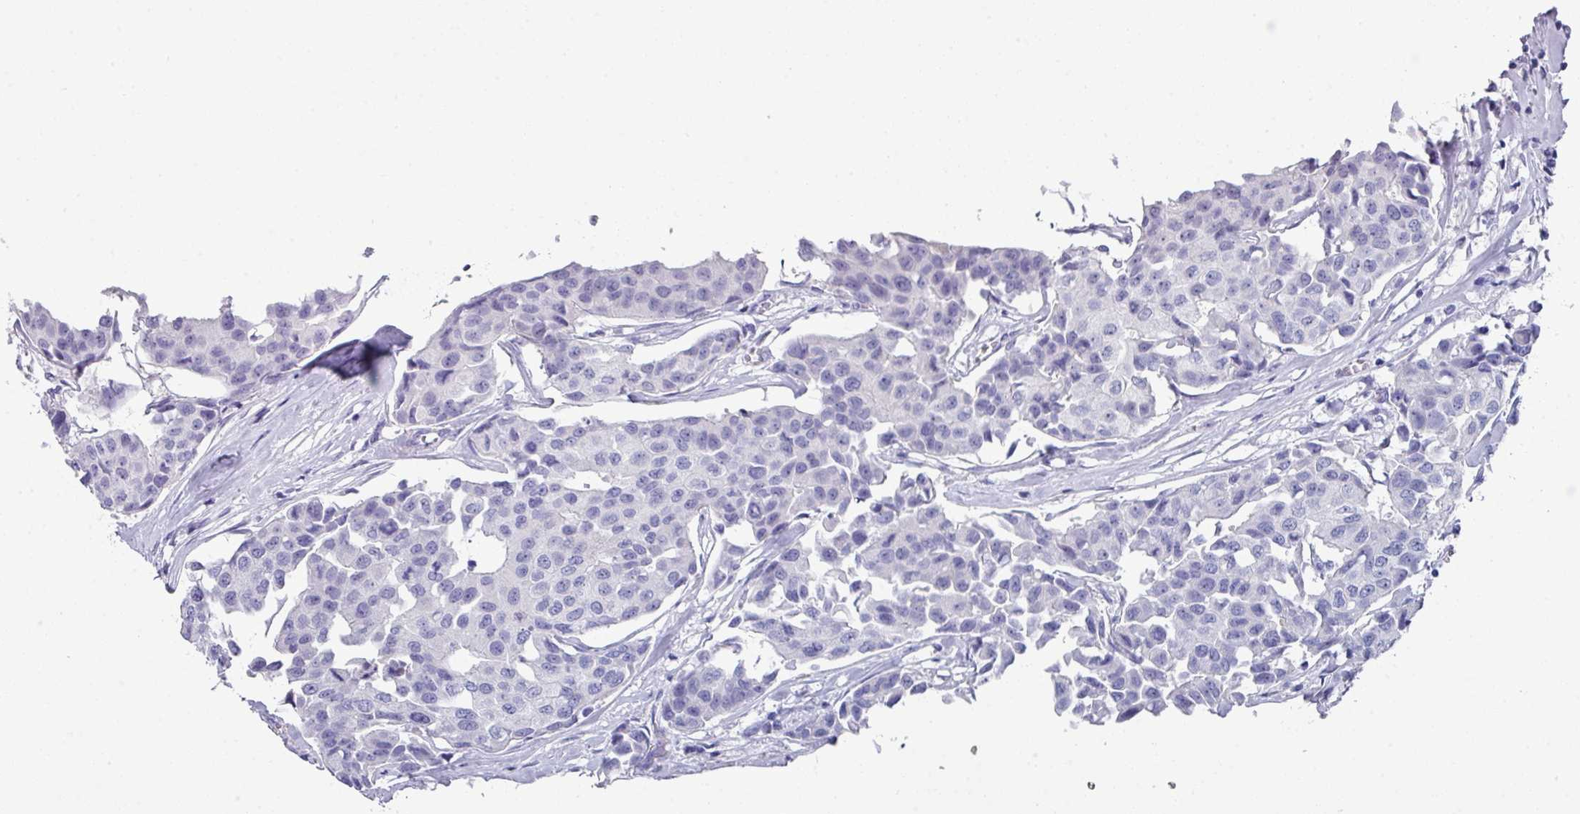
{"staining": {"intensity": "negative", "quantity": "none", "location": "none"}, "tissue": "breast cancer", "cell_type": "Tumor cells", "image_type": "cancer", "snomed": [{"axis": "morphology", "description": "Duct carcinoma"}, {"axis": "topography", "description": "Breast"}], "caption": "A high-resolution image shows immunohistochemistry staining of infiltrating ductal carcinoma (breast), which displays no significant positivity in tumor cells.", "gene": "PEX10", "patient": {"sex": "female", "age": 80}}